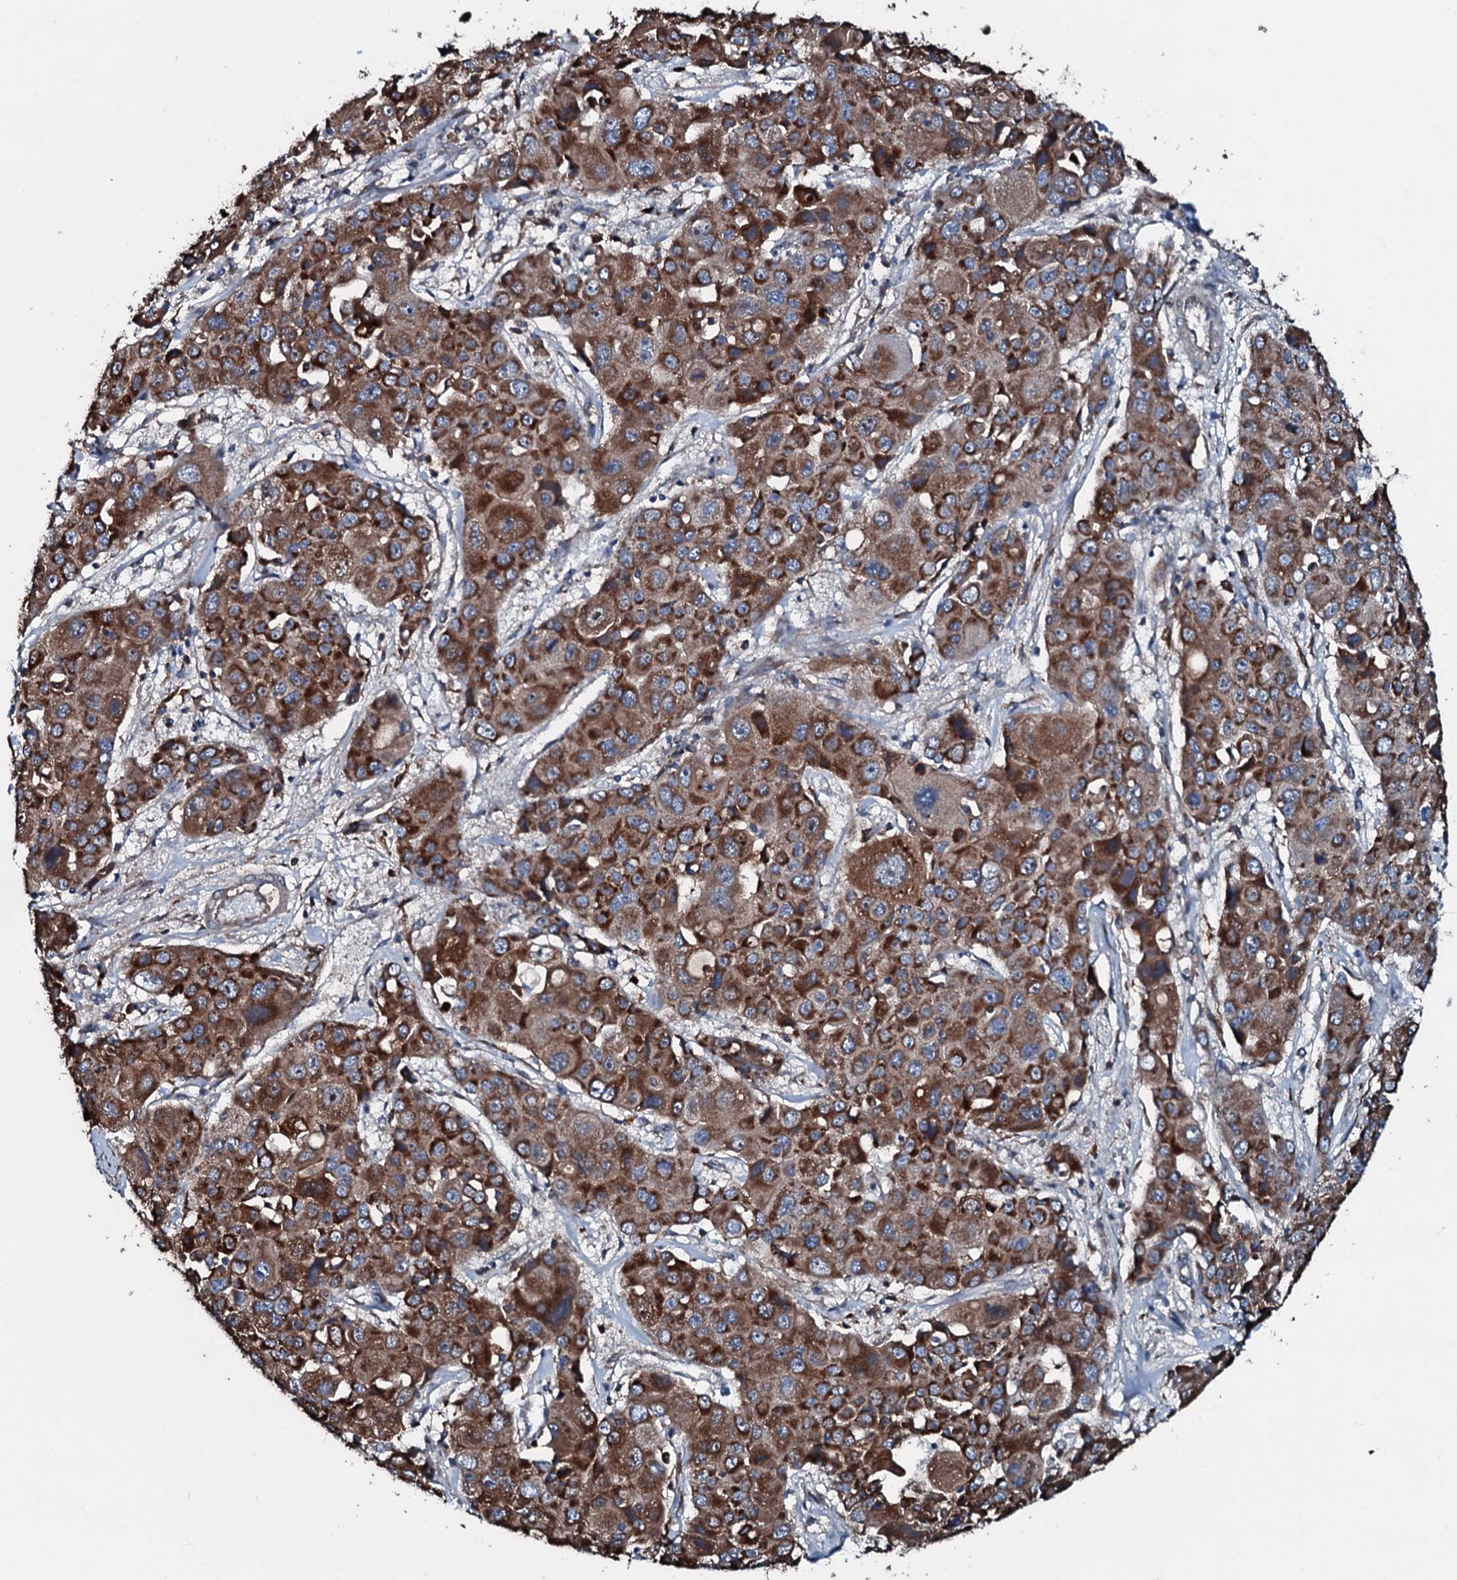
{"staining": {"intensity": "strong", "quantity": ">75%", "location": "cytoplasmic/membranous"}, "tissue": "liver cancer", "cell_type": "Tumor cells", "image_type": "cancer", "snomed": [{"axis": "morphology", "description": "Cholangiocarcinoma"}, {"axis": "topography", "description": "Liver"}], "caption": "Human liver cancer stained for a protein (brown) shows strong cytoplasmic/membranous positive staining in about >75% of tumor cells.", "gene": "ACSS3", "patient": {"sex": "male", "age": 67}}